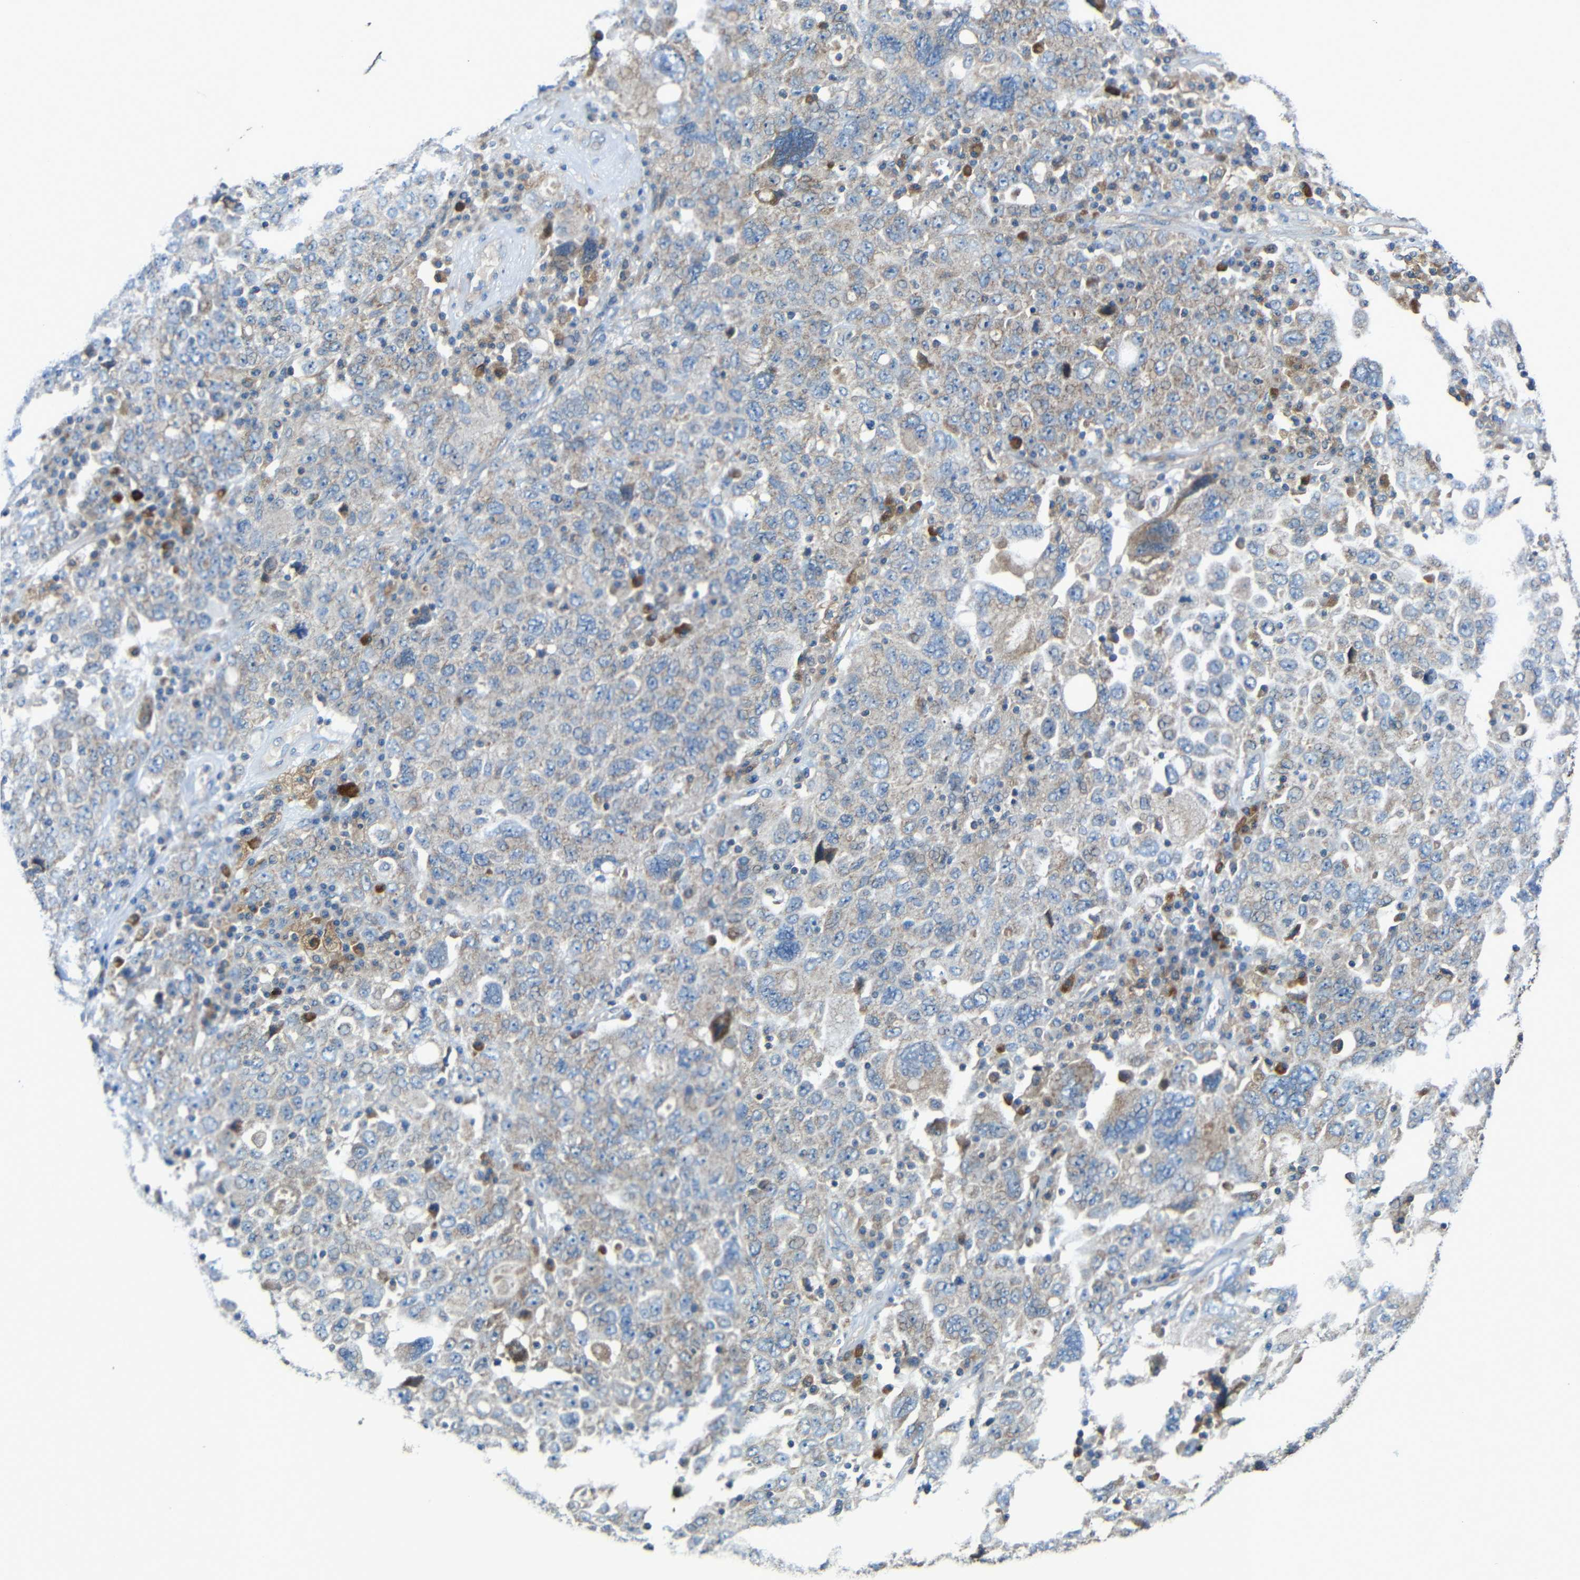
{"staining": {"intensity": "negative", "quantity": "none", "location": "none"}, "tissue": "ovarian cancer", "cell_type": "Tumor cells", "image_type": "cancer", "snomed": [{"axis": "morphology", "description": "Carcinoma, endometroid"}, {"axis": "topography", "description": "Ovary"}], "caption": "An image of human ovarian endometroid carcinoma is negative for staining in tumor cells.", "gene": "RHOT2", "patient": {"sex": "female", "age": 62}}